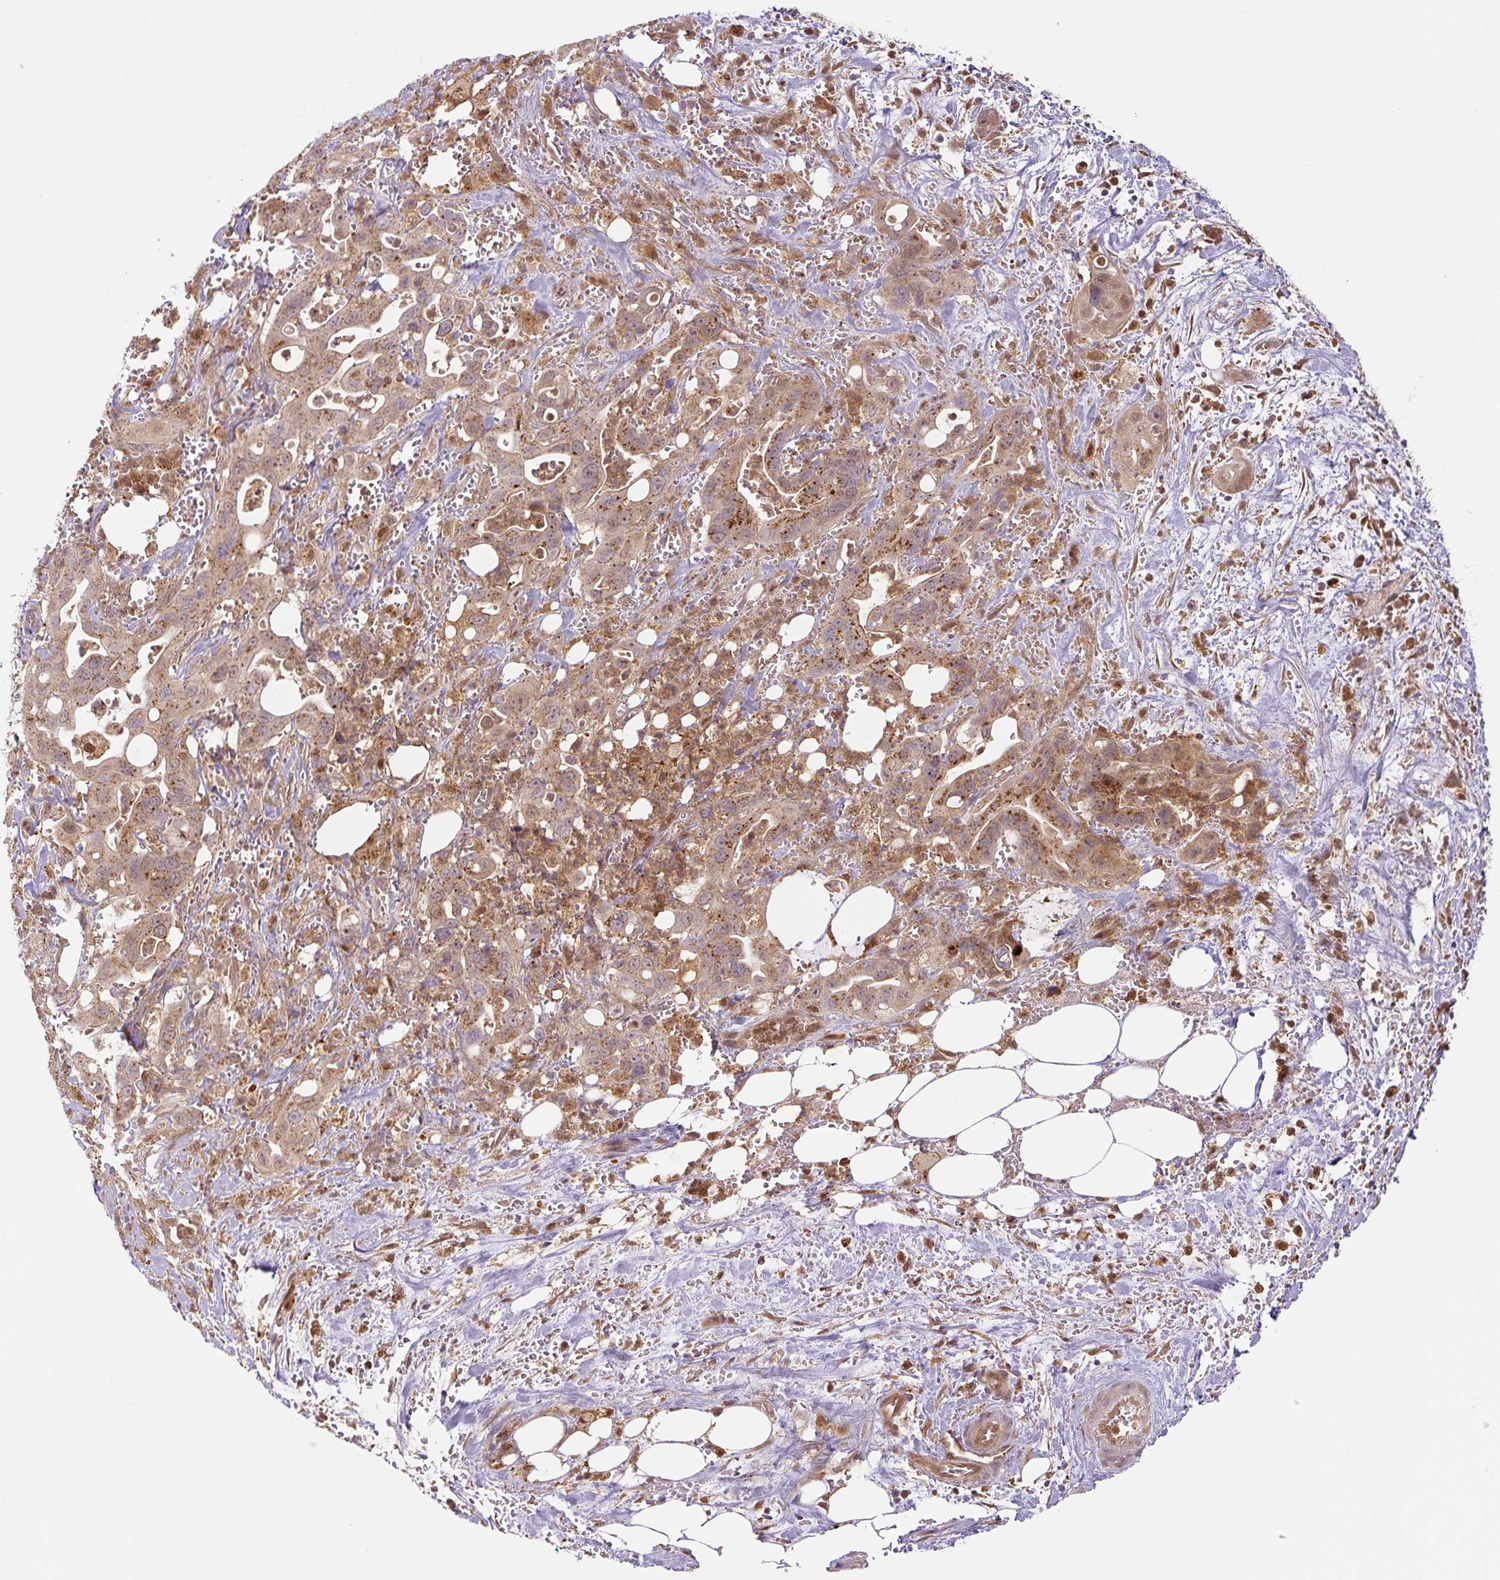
{"staining": {"intensity": "moderate", "quantity": ">75%", "location": "cytoplasmic/membranous"}, "tissue": "pancreatic cancer", "cell_type": "Tumor cells", "image_type": "cancer", "snomed": [{"axis": "morphology", "description": "Adenocarcinoma, NOS"}, {"axis": "topography", "description": "Pancreas"}], "caption": "Moderate cytoplasmic/membranous staining is present in about >75% of tumor cells in pancreatic adenocarcinoma.", "gene": "ZSWIM7", "patient": {"sex": "male", "age": 61}}